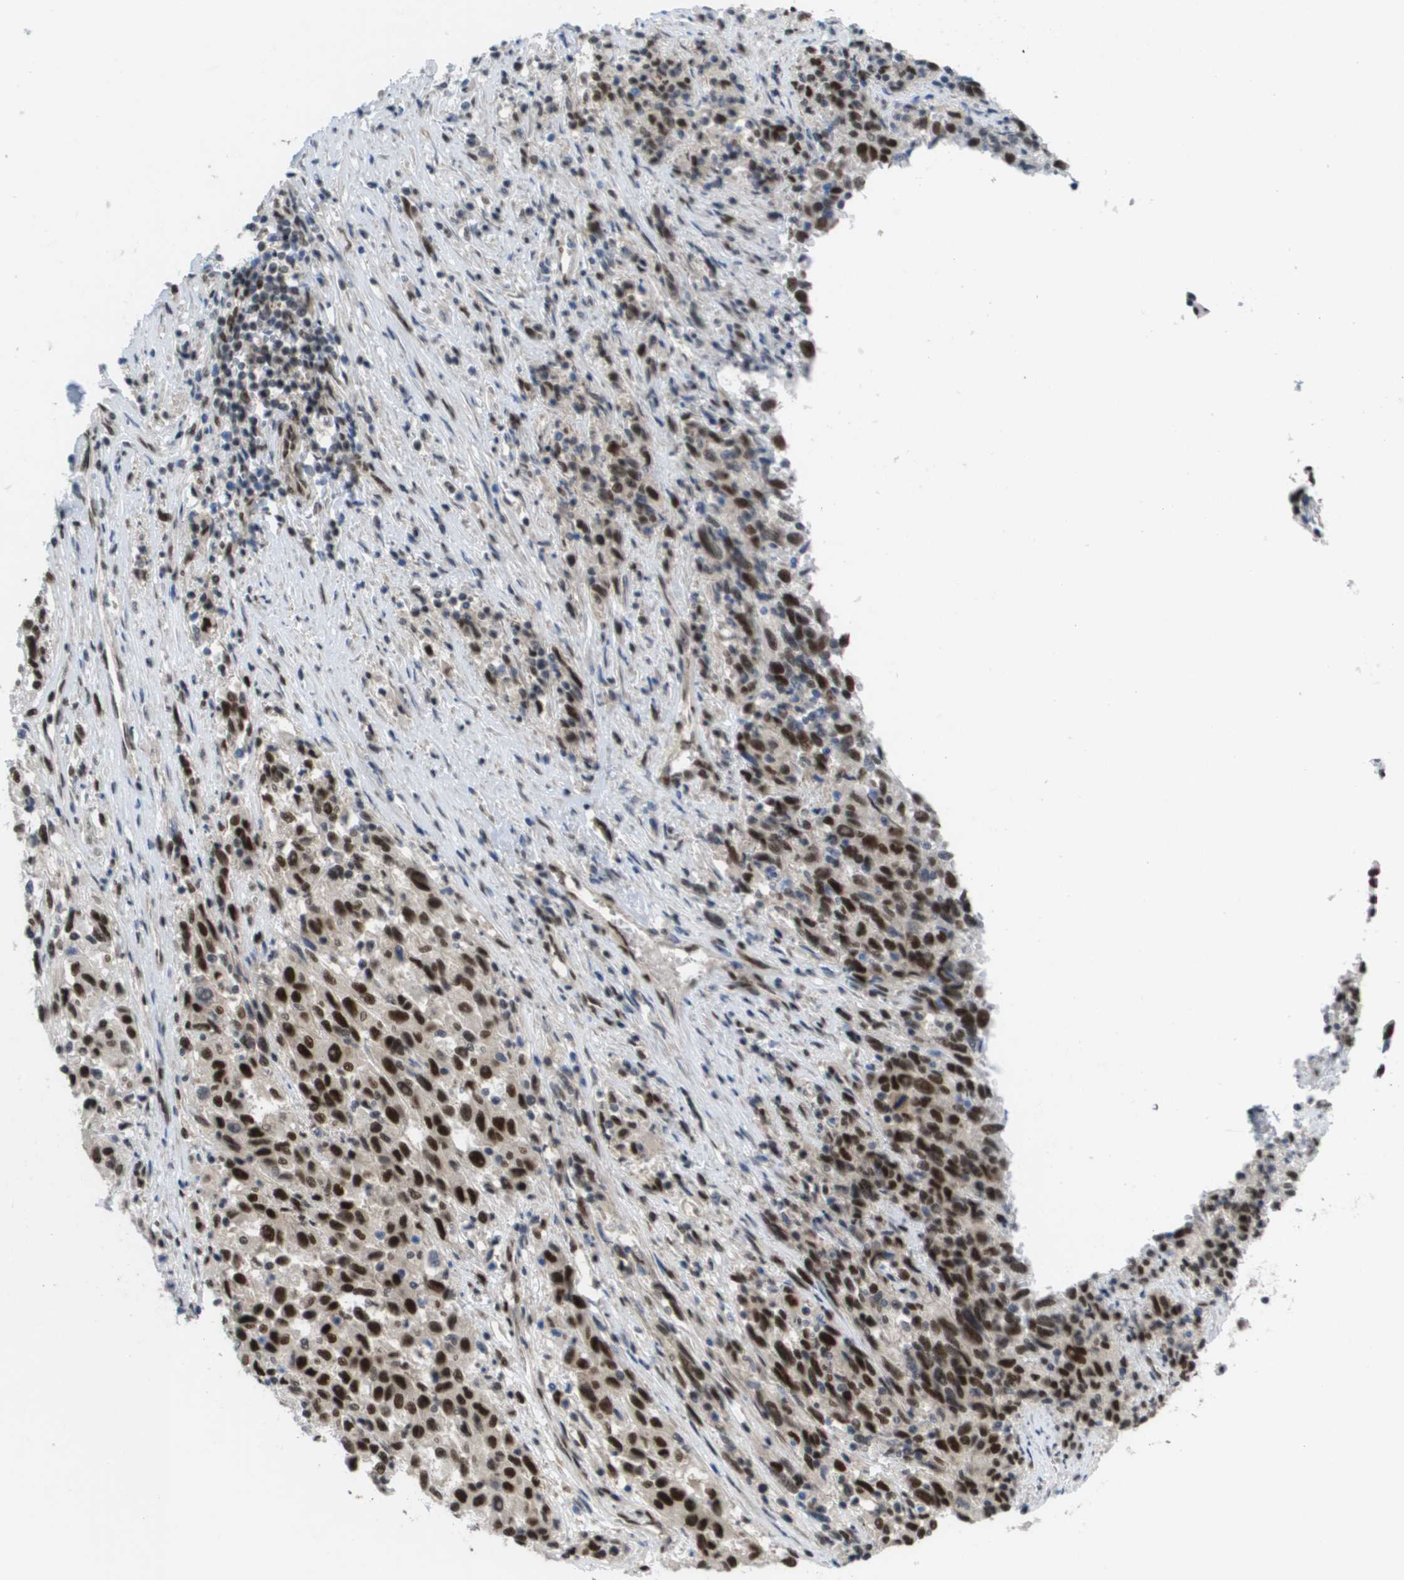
{"staining": {"intensity": "strong", "quantity": ">75%", "location": "nuclear"}, "tissue": "melanoma", "cell_type": "Tumor cells", "image_type": "cancer", "snomed": [{"axis": "morphology", "description": "Malignant melanoma, Metastatic site"}, {"axis": "topography", "description": "Lymph node"}], "caption": "This is an image of immunohistochemistry staining of melanoma, which shows strong positivity in the nuclear of tumor cells.", "gene": "CDT1", "patient": {"sex": "male", "age": 61}}